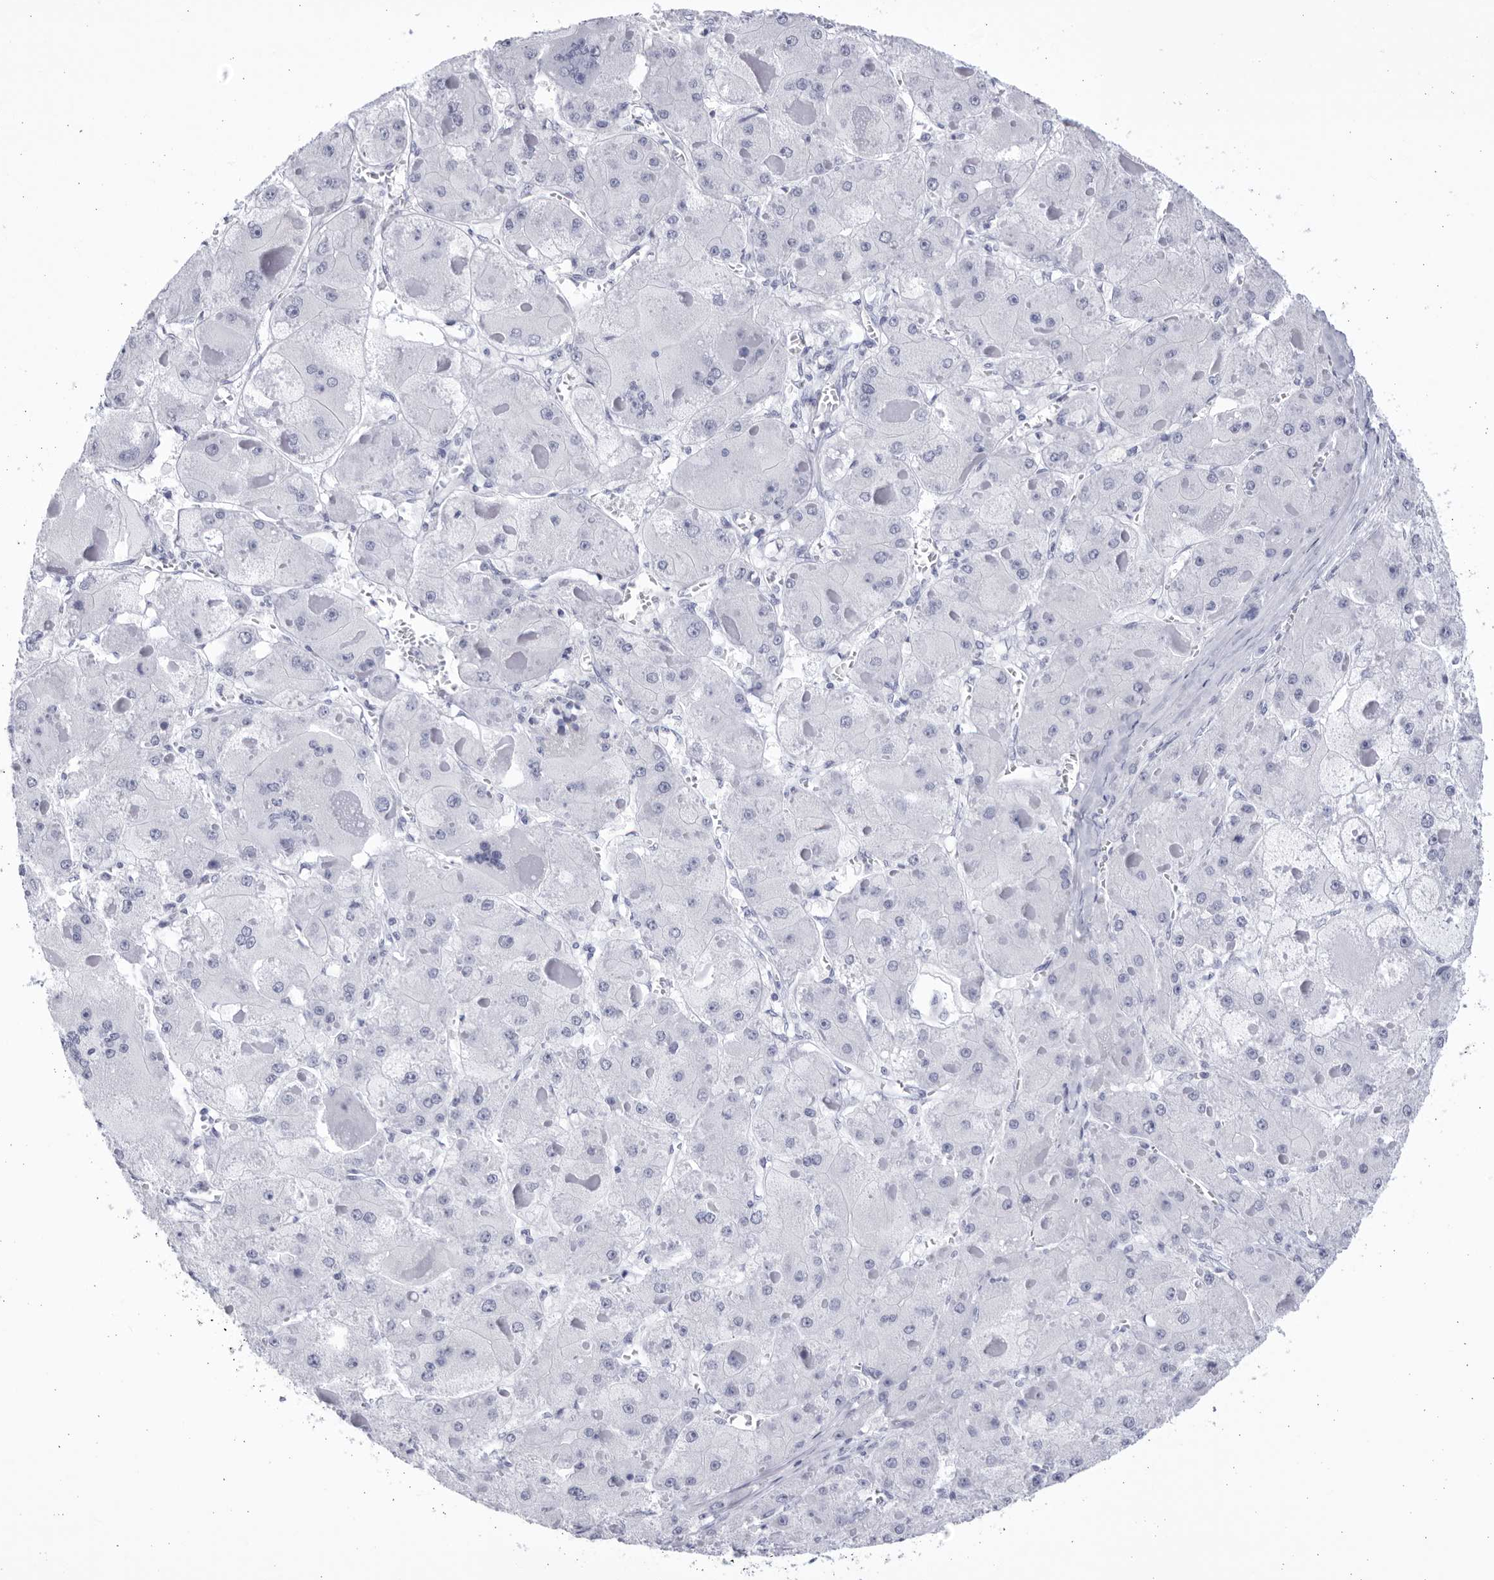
{"staining": {"intensity": "negative", "quantity": "none", "location": "none"}, "tissue": "liver cancer", "cell_type": "Tumor cells", "image_type": "cancer", "snomed": [{"axis": "morphology", "description": "Carcinoma, Hepatocellular, NOS"}, {"axis": "topography", "description": "Liver"}], "caption": "A micrograph of human liver hepatocellular carcinoma is negative for staining in tumor cells. Nuclei are stained in blue.", "gene": "CCDC181", "patient": {"sex": "female", "age": 73}}